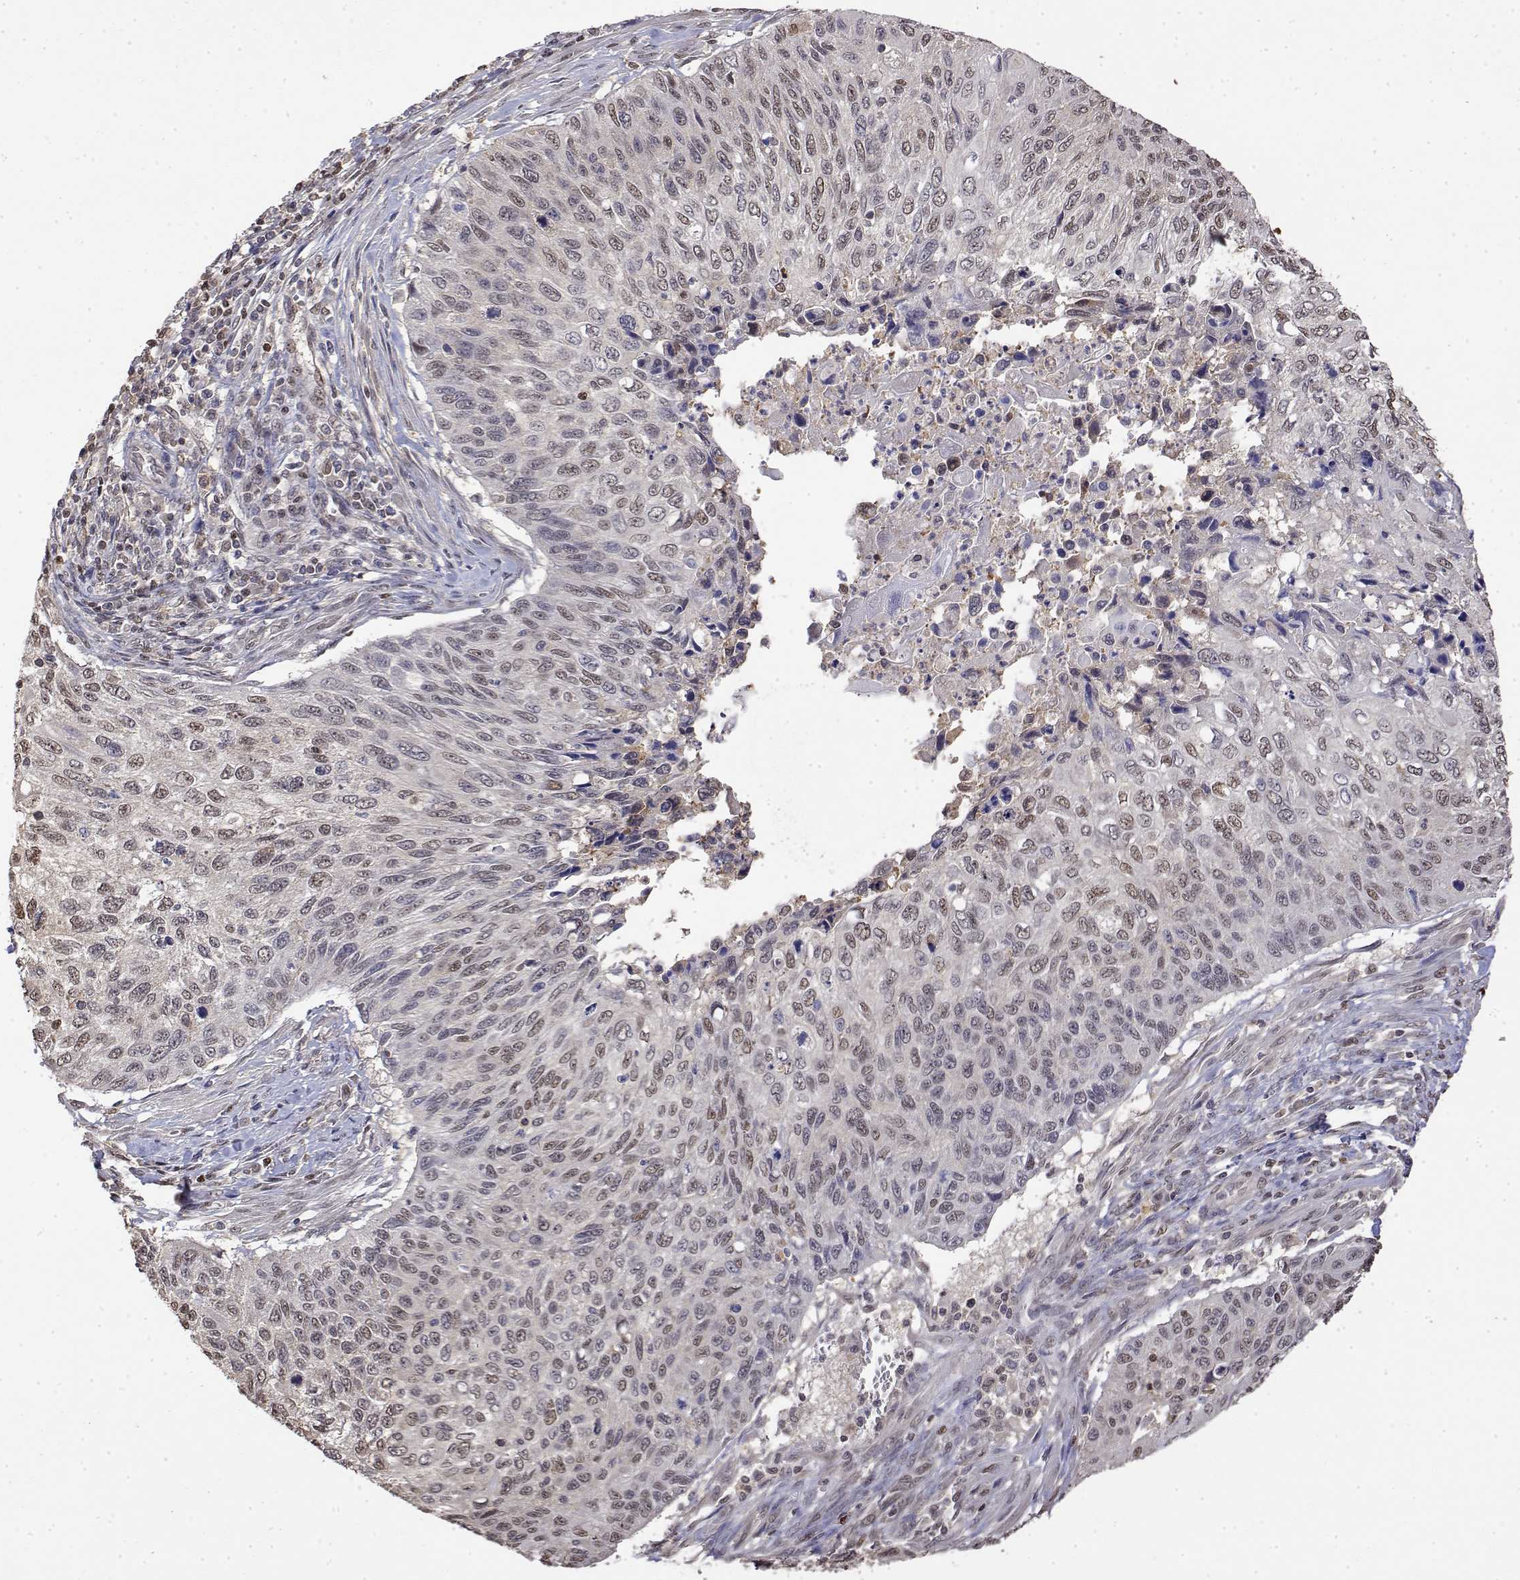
{"staining": {"intensity": "negative", "quantity": "none", "location": "none"}, "tissue": "cervical cancer", "cell_type": "Tumor cells", "image_type": "cancer", "snomed": [{"axis": "morphology", "description": "Squamous cell carcinoma, NOS"}, {"axis": "topography", "description": "Cervix"}], "caption": "A high-resolution histopathology image shows IHC staining of cervical squamous cell carcinoma, which demonstrates no significant positivity in tumor cells.", "gene": "TPI1", "patient": {"sex": "female", "age": 70}}